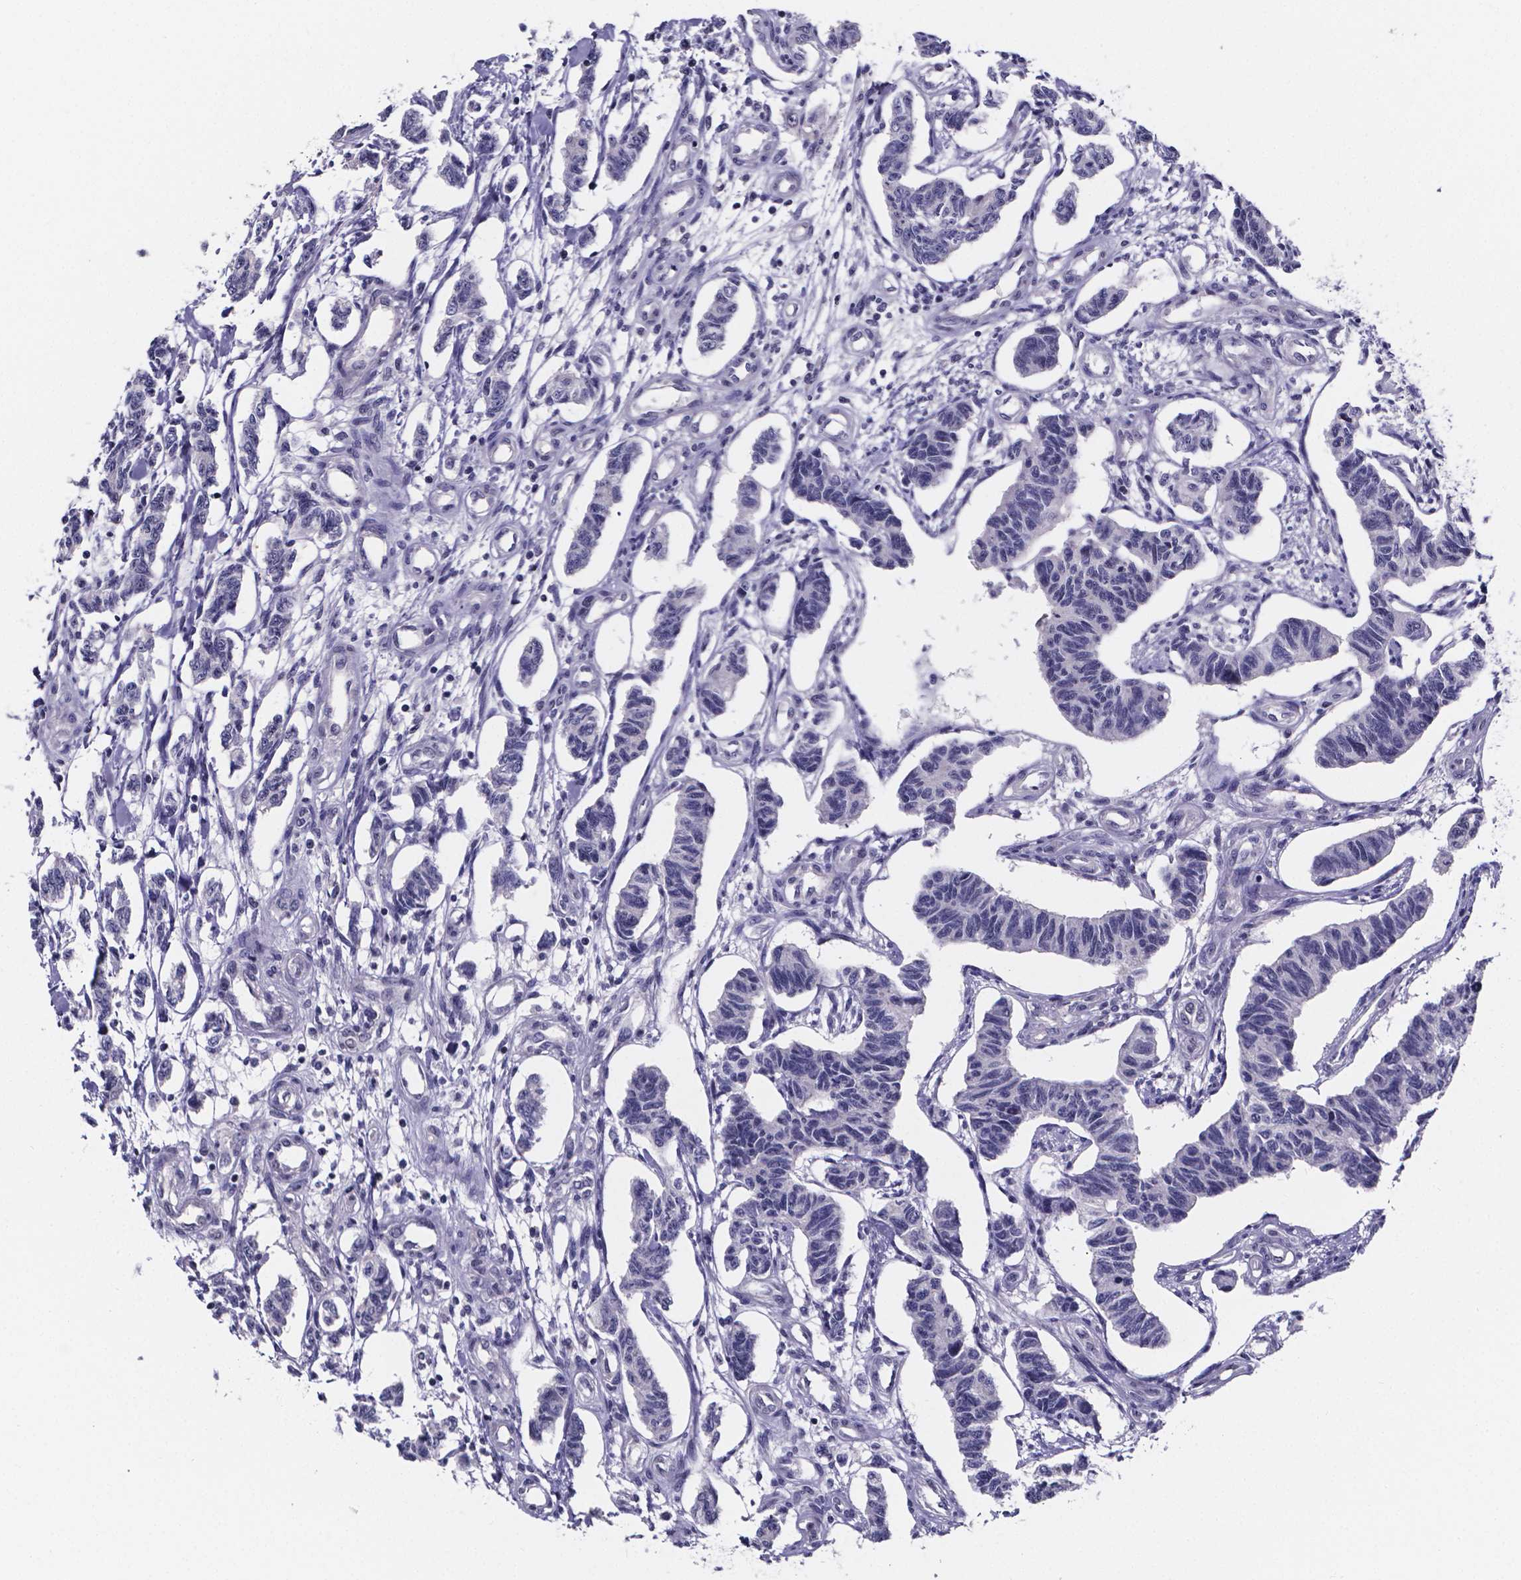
{"staining": {"intensity": "negative", "quantity": "none", "location": "none"}, "tissue": "carcinoid", "cell_type": "Tumor cells", "image_type": "cancer", "snomed": [{"axis": "morphology", "description": "Carcinoid, malignant, NOS"}, {"axis": "topography", "description": "Kidney"}], "caption": "Tumor cells are negative for brown protein staining in carcinoid.", "gene": "IZUMO1", "patient": {"sex": "female", "age": 41}}